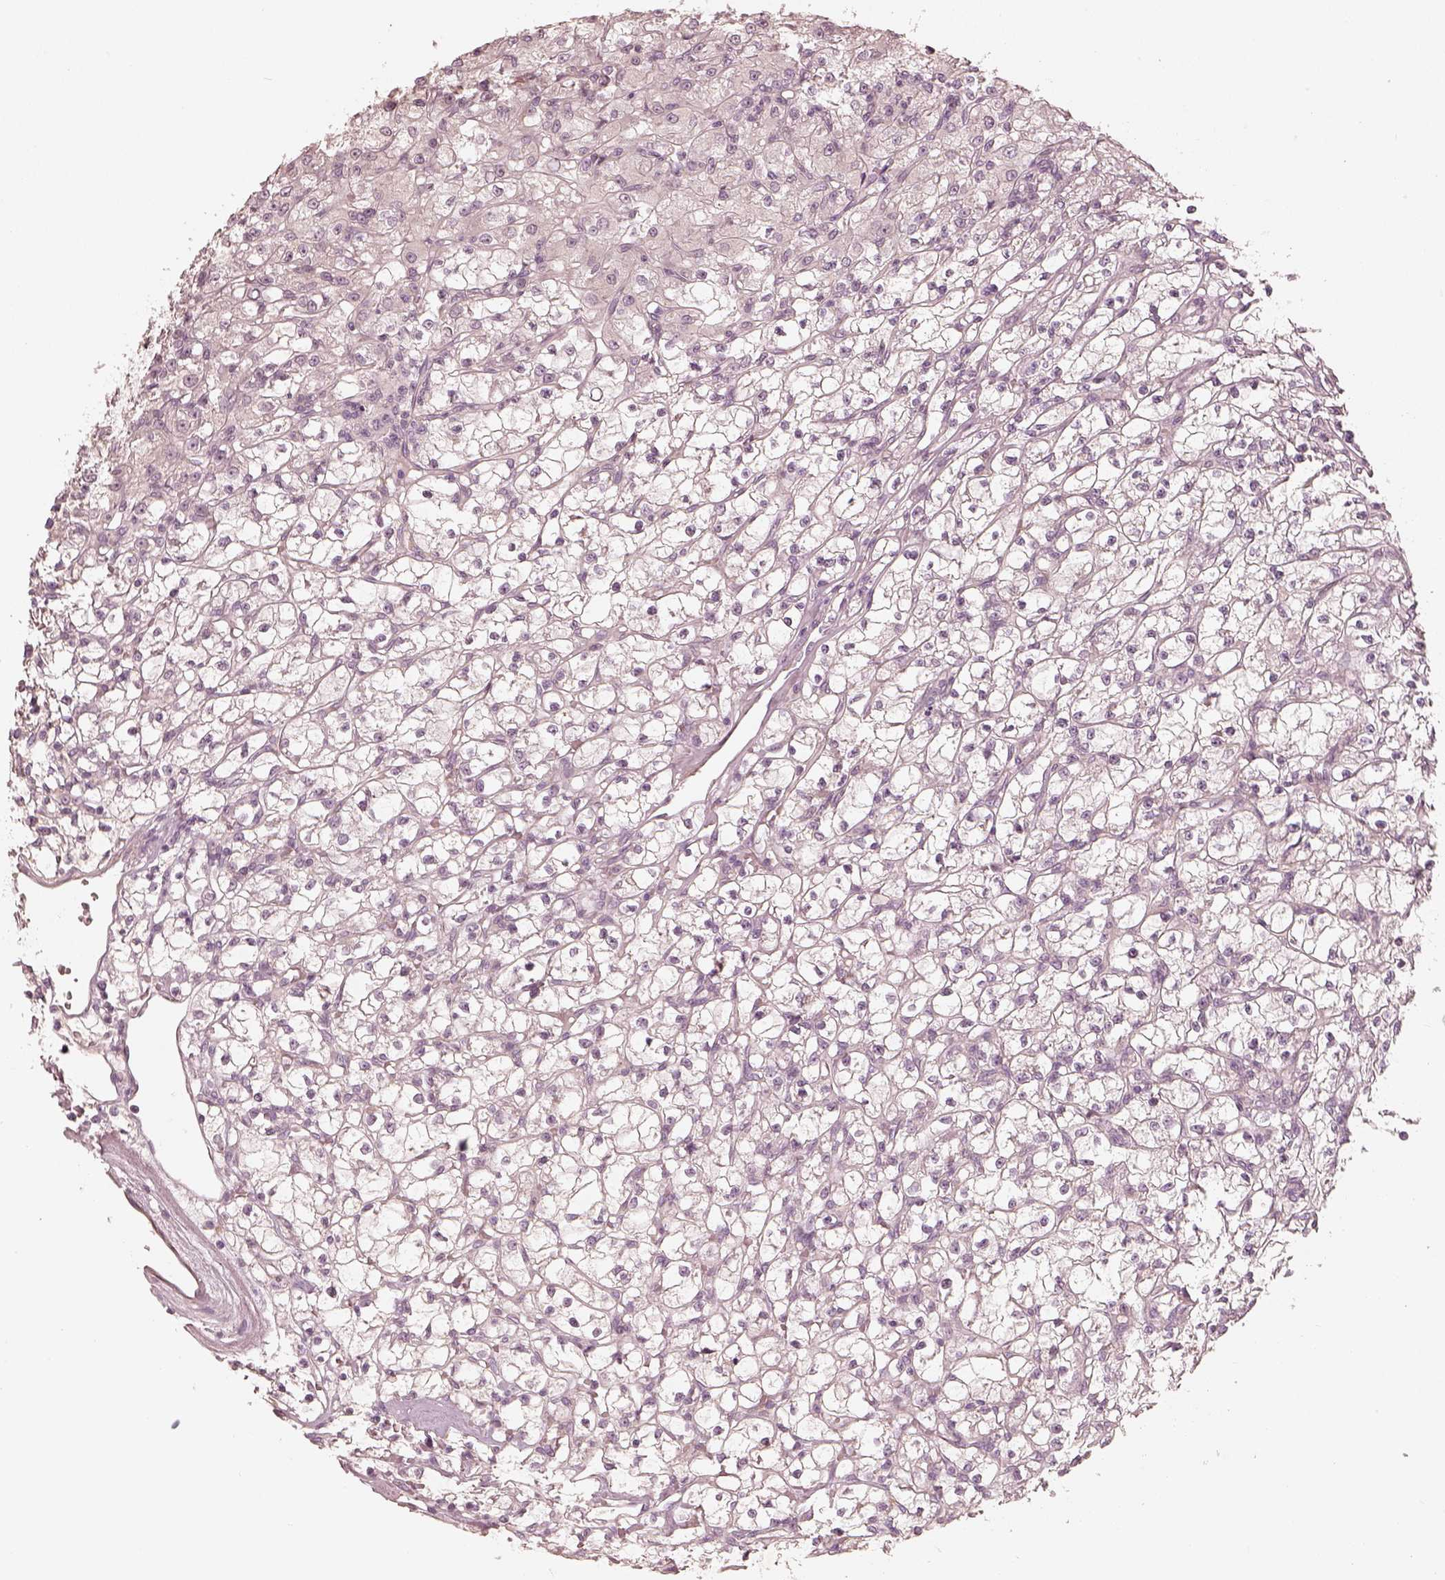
{"staining": {"intensity": "negative", "quantity": "none", "location": "none"}, "tissue": "renal cancer", "cell_type": "Tumor cells", "image_type": "cancer", "snomed": [{"axis": "morphology", "description": "Adenocarcinoma, NOS"}, {"axis": "topography", "description": "Kidney"}], "caption": "Tumor cells are negative for protein expression in human renal cancer.", "gene": "KCNJ9", "patient": {"sex": "female", "age": 59}}